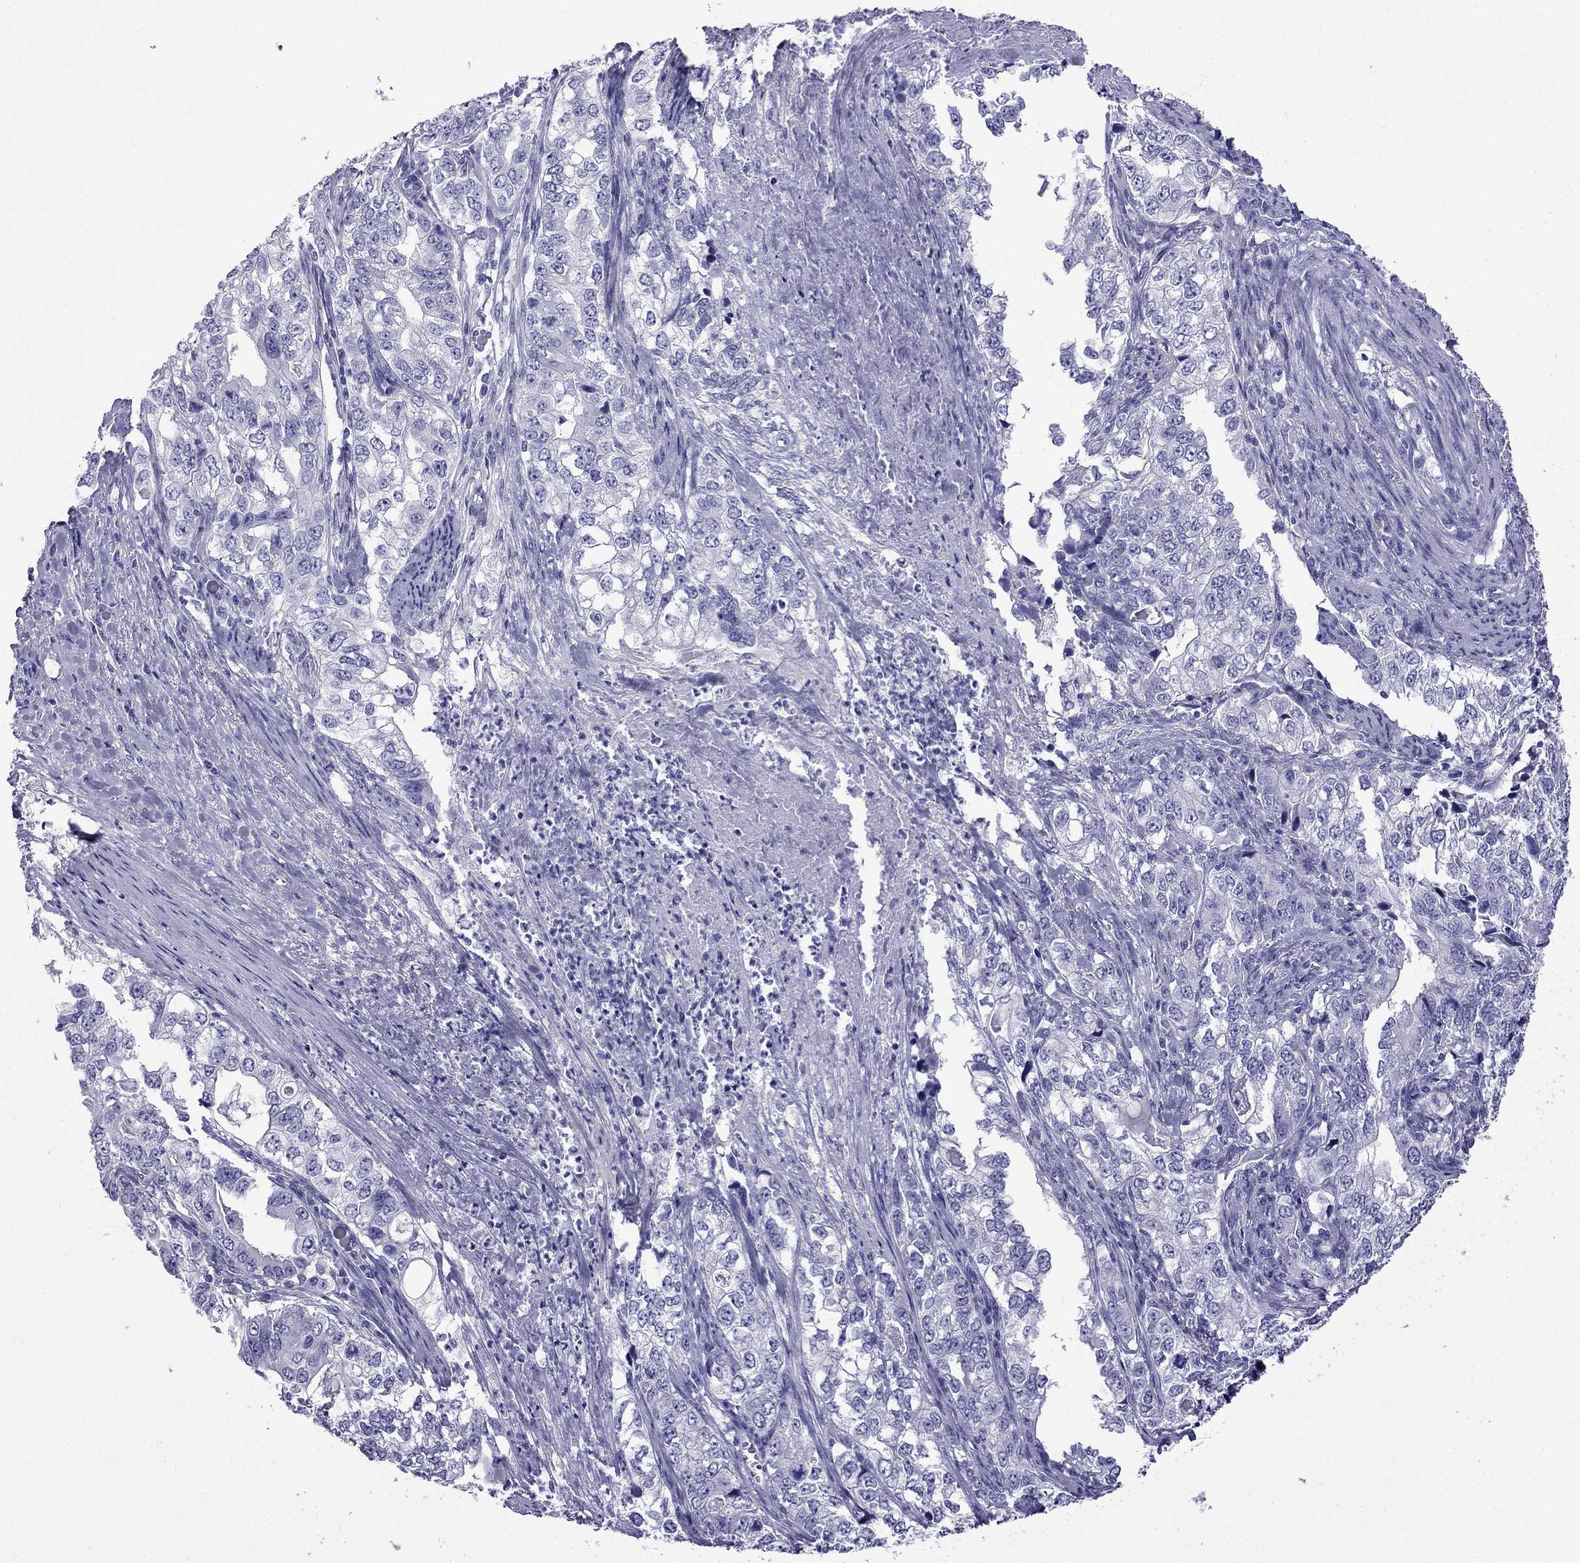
{"staining": {"intensity": "negative", "quantity": "none", "location": "none"}, "tissue": "stomach cancer", "cell_type": "Tumor cells", "image_type": "cancer", "snomed": [{"axis": "morphology", "description": "Adenocarcinoma, NOS"}, {"axis": "topography", "description": "Stomach, lower"}], "caption": "Photomicrograph shows no protein staining in tumor cells of stomach cancer (adenocarcinoma) tissue. Brightfield microscopy of immunohistochemistry (IHC) stained with DAB (brown) and hematoxylin (blue), captured at high magnification.", "gene": "ARR3", "patient": {"sex": "female", "age": 72}}